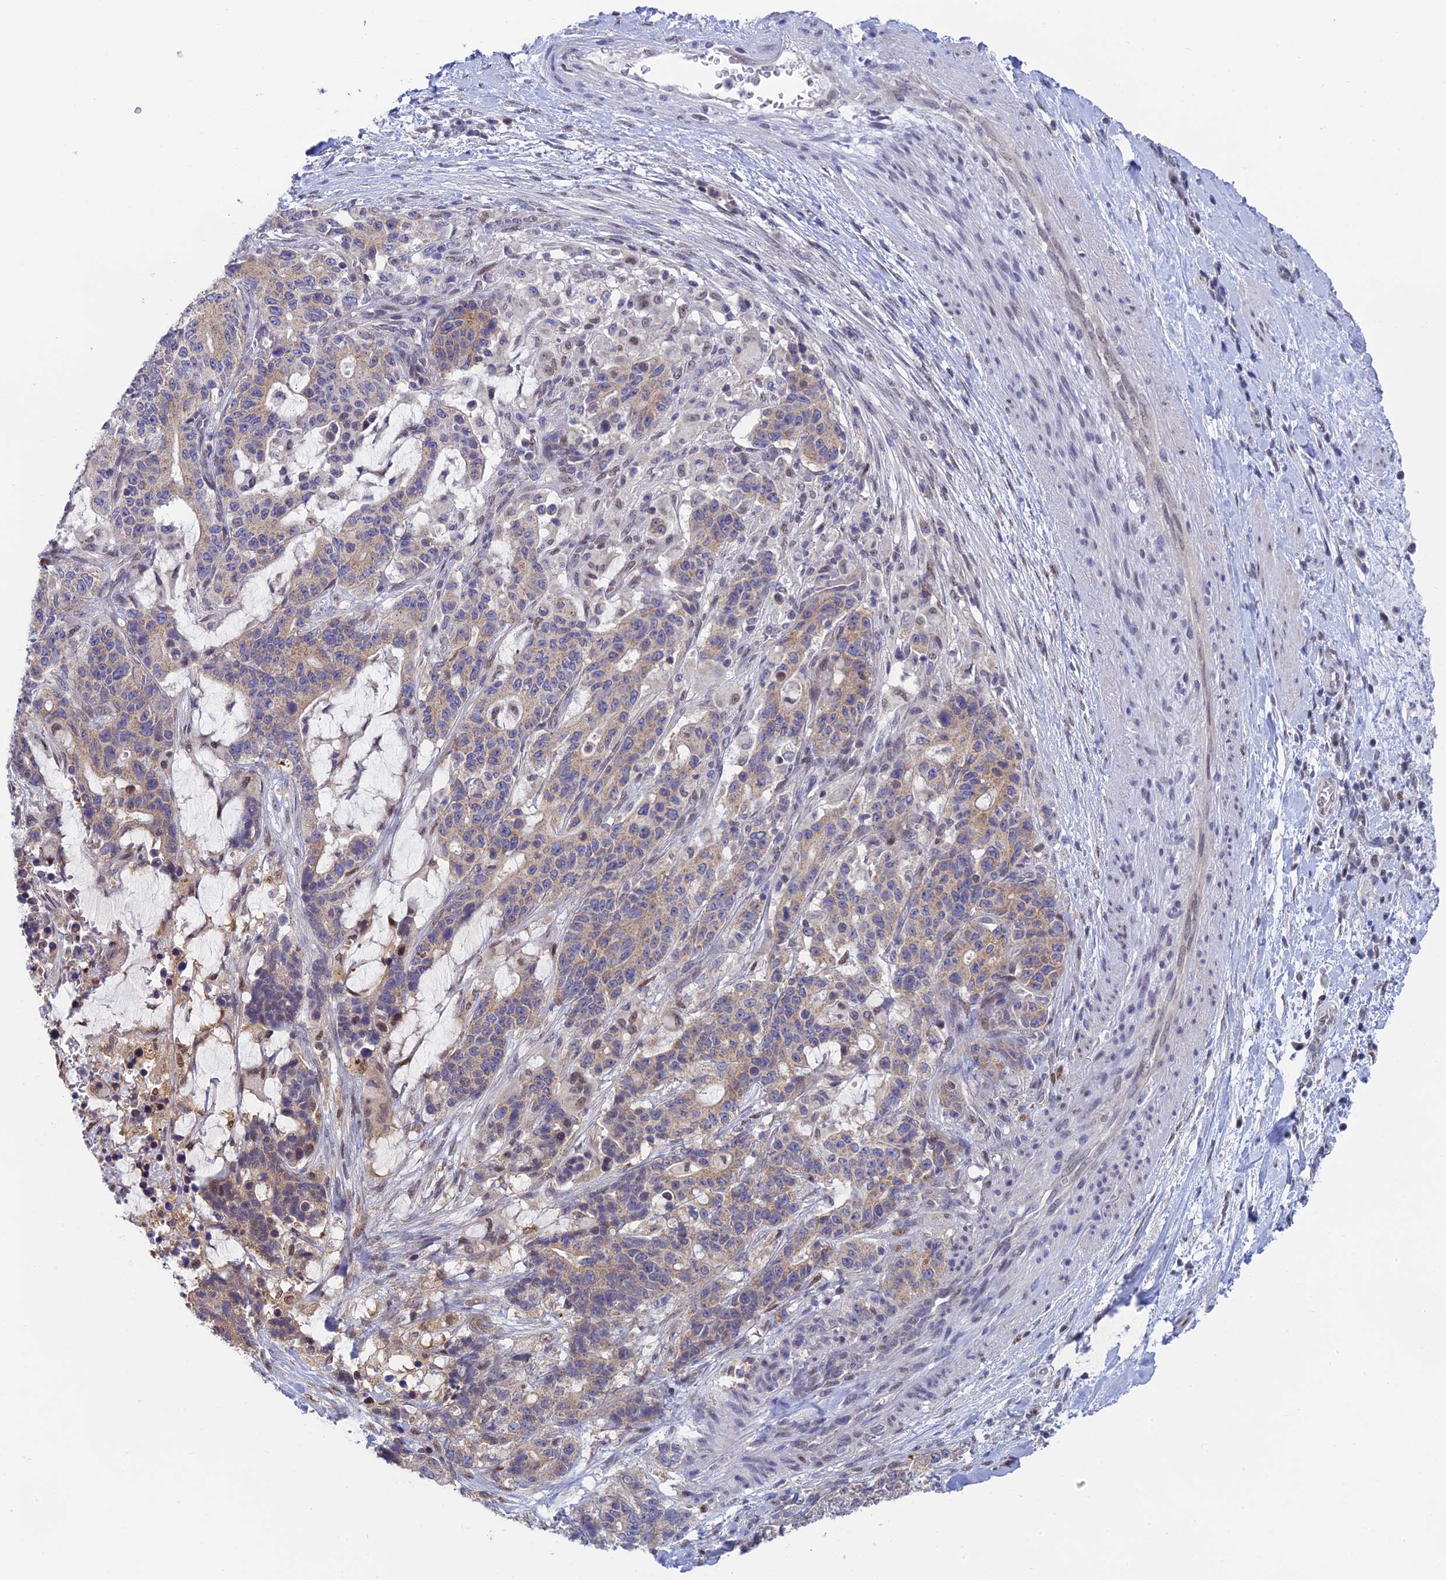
{"staining": {"intensity": "moderate", "quantity": ">75%", "location": "cytoplasmic/membranous"}, "tissue": "stomach cancer", "cell_type": "Tumor cells", "image_type": "cancer", "snomed": [{"axis": "morphology", "description": "Normal tissue, NOS"}, {"axis": "morphology", "description": "Adenocarcinoma, NOS"}, {"axis": "topography", "description": "Stomach"}], "caption": "IHC of stomach cancer demonstrates medium levels of moderate cytoplasmic/membranous expression in about >75% of tumor cells.", "gene": "MRPL17", "patient": {"sex": "female", "age": 64}}